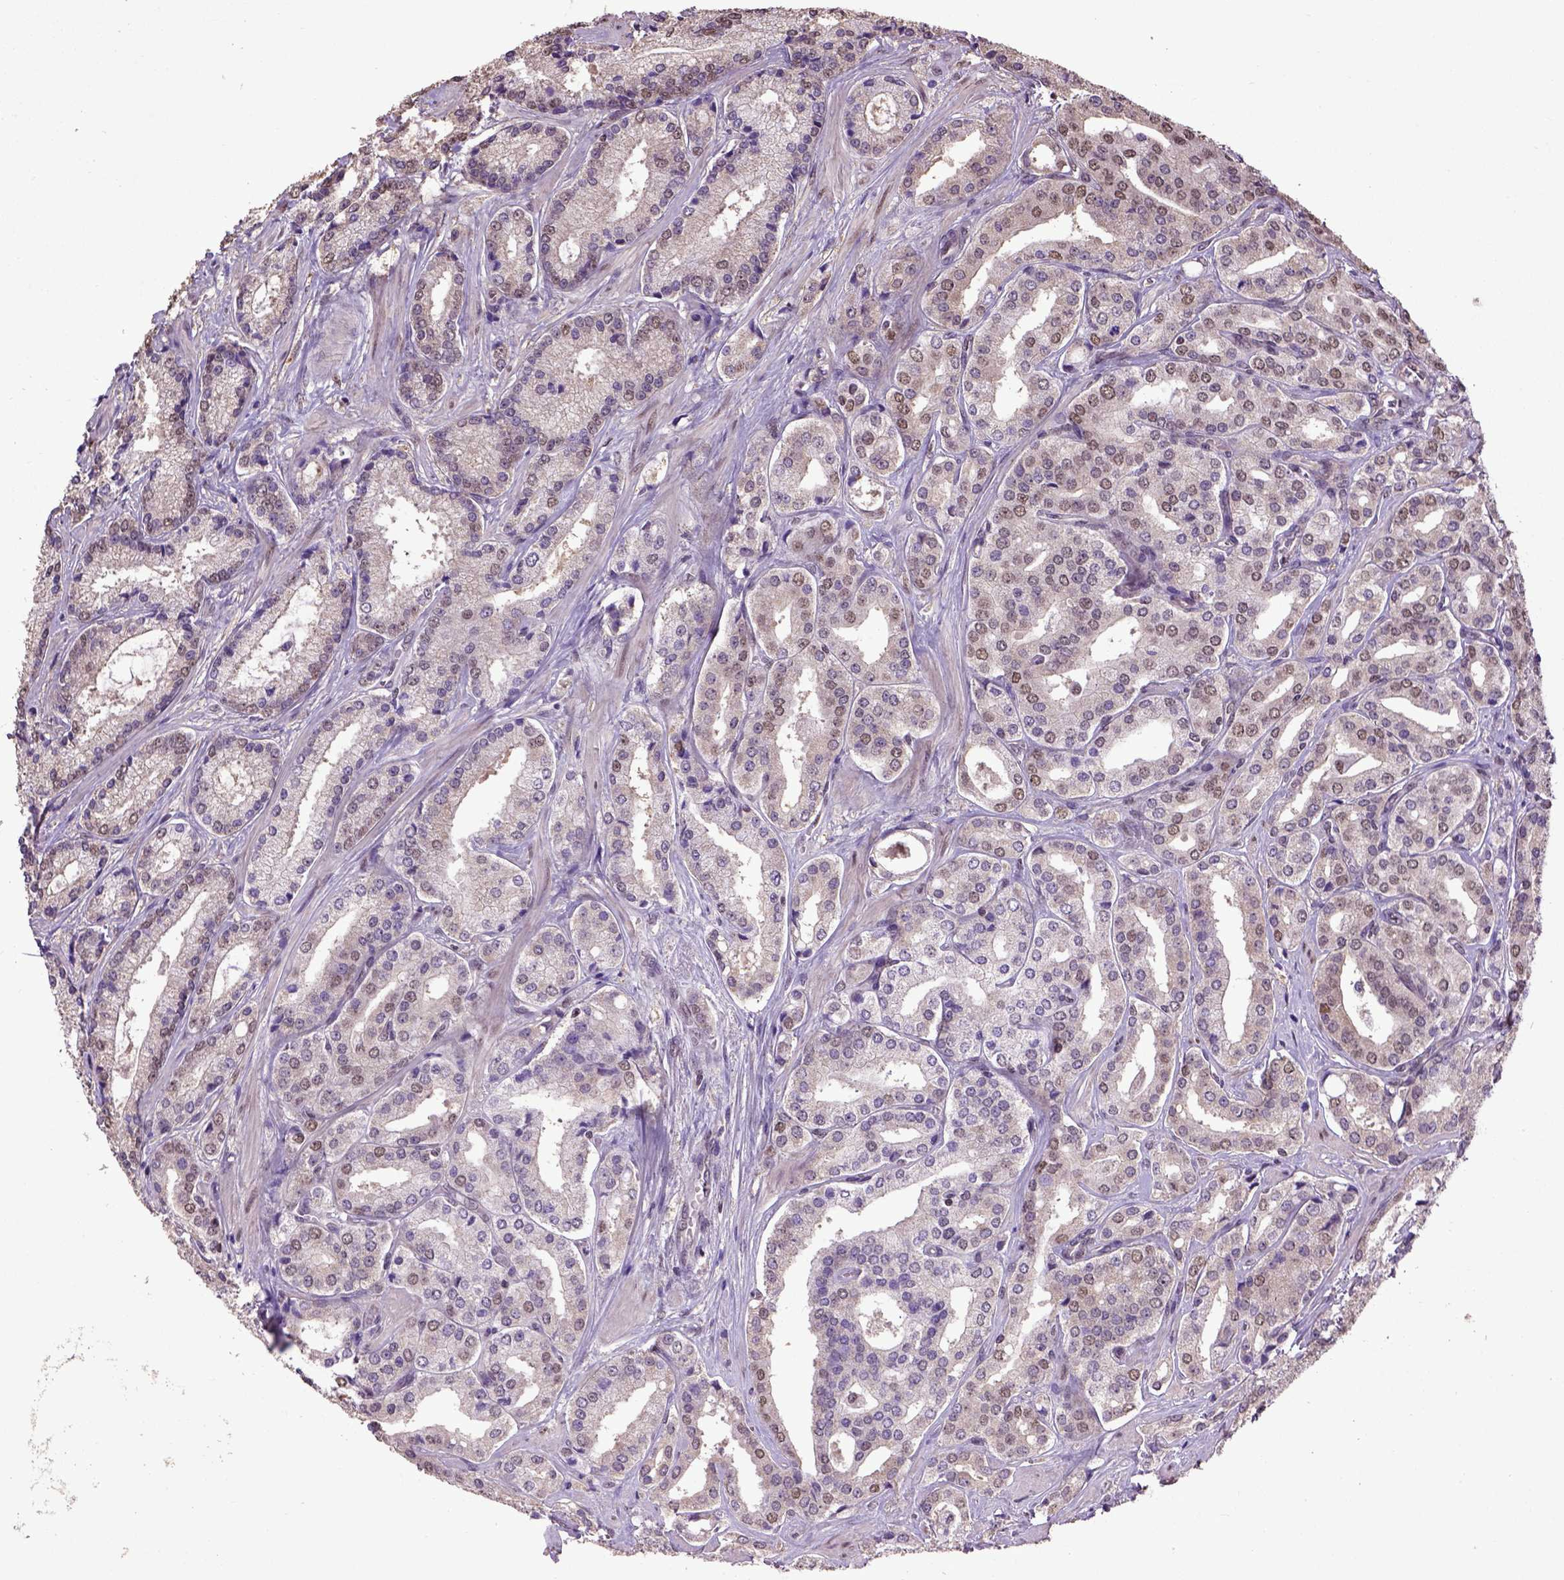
{"staining": {"intensity": "moderate", "quantity": "25%-75%", "location": "cytoplasmic/membranous,nuclear"}, "tissue": "prostate cancer", "cell_type": "Tumor cells", "image_type": "cancer", "snomed": [{"axis": "morphology", "description": "Adenocarcinoma, Low grade"}, {"axis": "topography", "description": "Prostate"}], "caption": "Prostate cancer (low-grade adenocarcinoma) stained for a protein (brown) exhibits moderate cytoplasmic/membranous and nuclear positive positivity in about 25%-75% of tumor cells.", "gene": "UBA3", "patient": {"sex": "male", "age": 56}}